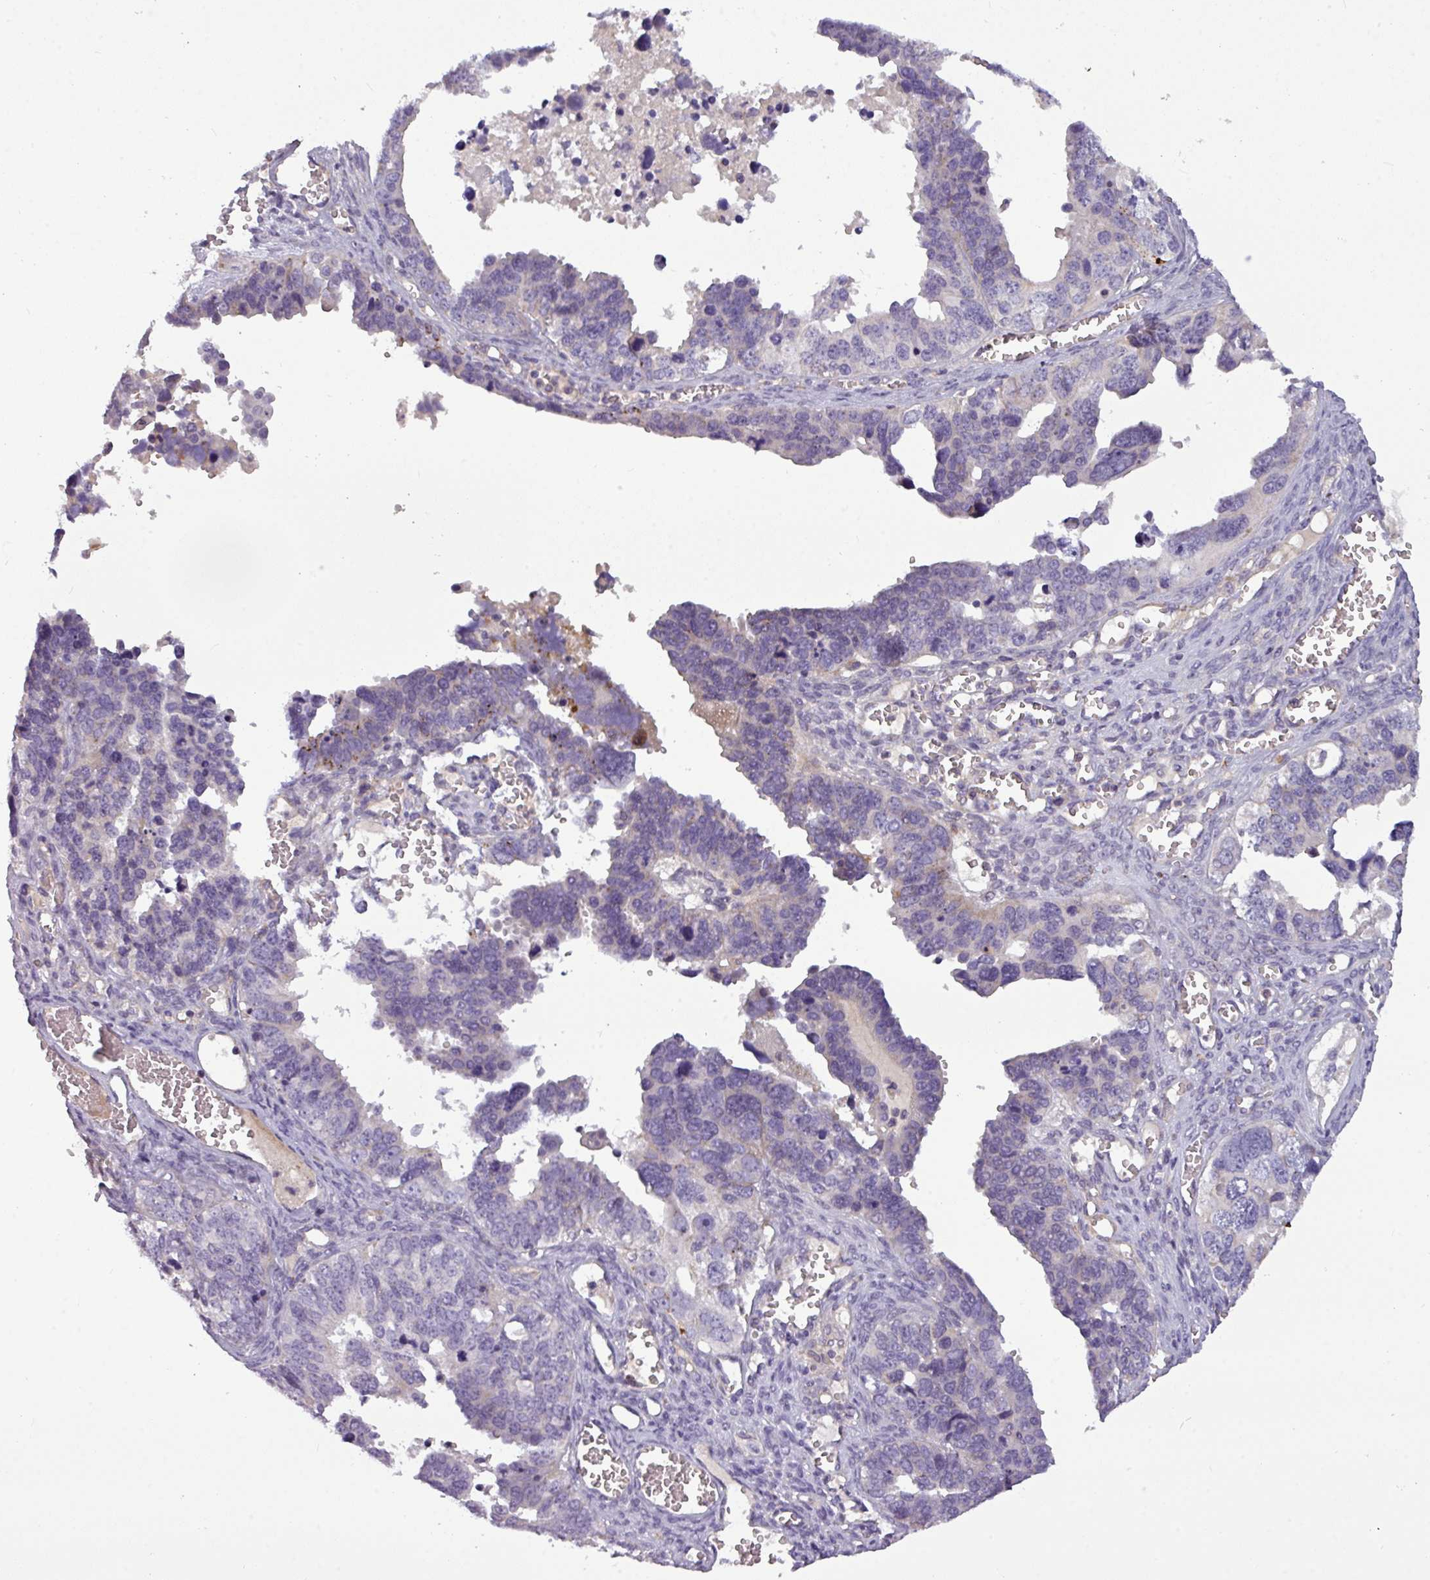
{"staining": {"intensity": "negative", "quantity": "none", "location": "none"}, "tissue": "ovarian cancer", "cell_type": "Tumor cells", "image_type": "cancer", "snomed": [{"axis": "morphology", "description": "Cystadenocarcinoma, serous, NOS"}, {"axis": "topography", "description": "Ovary"}], "caption": "This is an immunohistochemistry (IHC) image of serous cystadenocarcinoma (ovarian). There is no staining in tumor cells.", "gene": "ZNF35", "patient": {"sex": "female", "age": 76}}